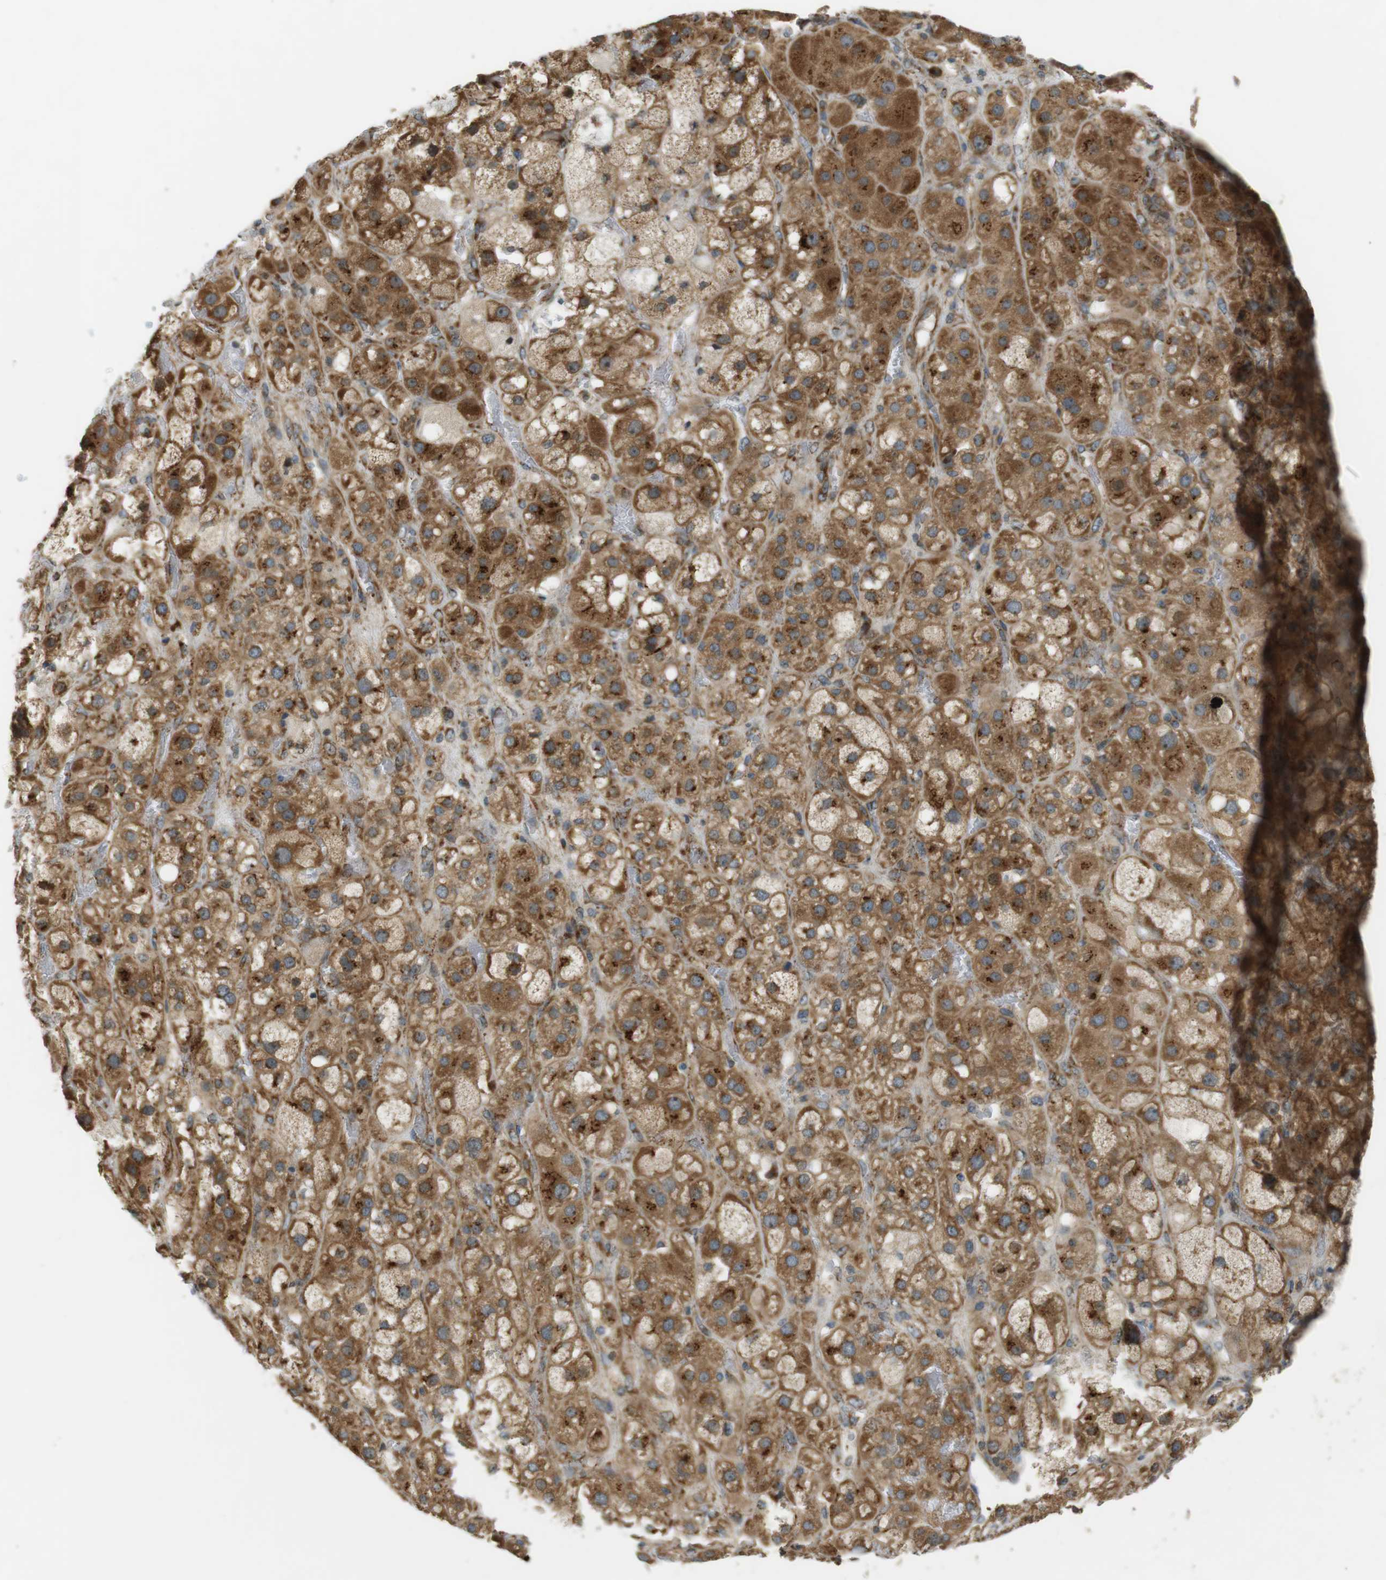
{"staining": {"intensity": "moderate", "quantity": ">75%", "location": "cytoplasmic/membranous"}, "tissue": "adrenal gland", "cell_type": "Glandular cells", "image_type": "normal", "snomed": [{"axis": "morphology", "description": "Normal tissue, NOS"}, {"axis": "topography", "description": "Adrenal gland"}], "caption": "A brown stain highlights moderate cytoplasmic/membranous expression of a protein in glandular cells of normal adrenal gland. (IHC, brightfield microscopy, high magnification).", "gene": "SLC41A1", "patient": {"sex": "female", "age": 47}}